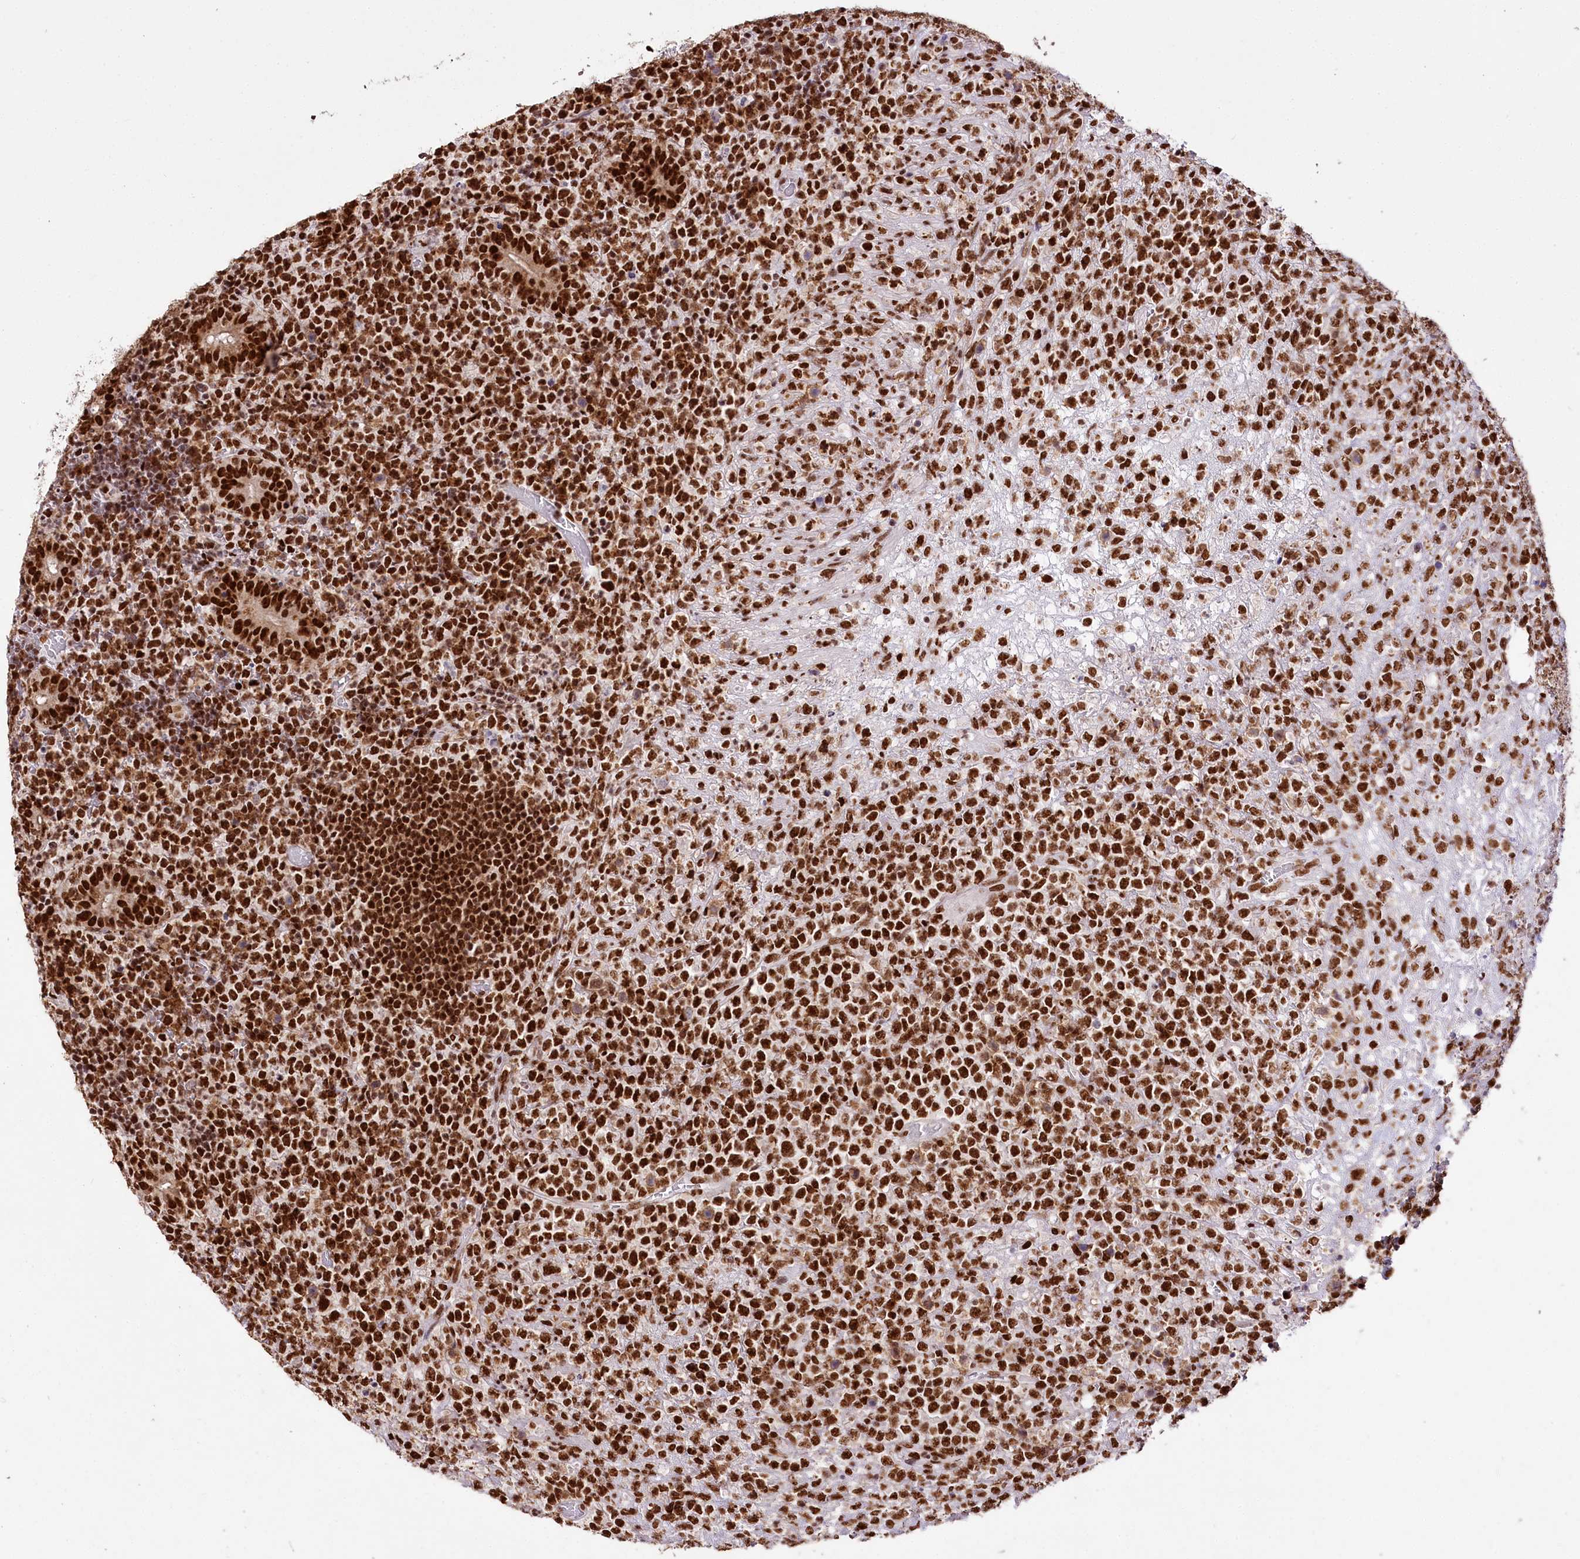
{"staining": {"intensity": "strong", "quantity": ">75%", "location": "cytoplasmic/membranous,nuclear"}, "tissue": "lymphoma", "cell_type": "Tumor cells", "image_type": "cancer", "snomed": [{"axis": "morphology", "description": "Malignant lymphoma, non-Hodgkin's type, High grade"}, {"axis": "topography", "description": "Colon"}], "caption": "The immunohistochemical stain highlights strong cytoplasmic/membranous and nuclear positivity in tumor cells of malignant lymphoma, non-Hodgkin's type (high-grade) tissue.", "gene": "SMARCE1", "patient": {"sex": "female", "age": 53}}